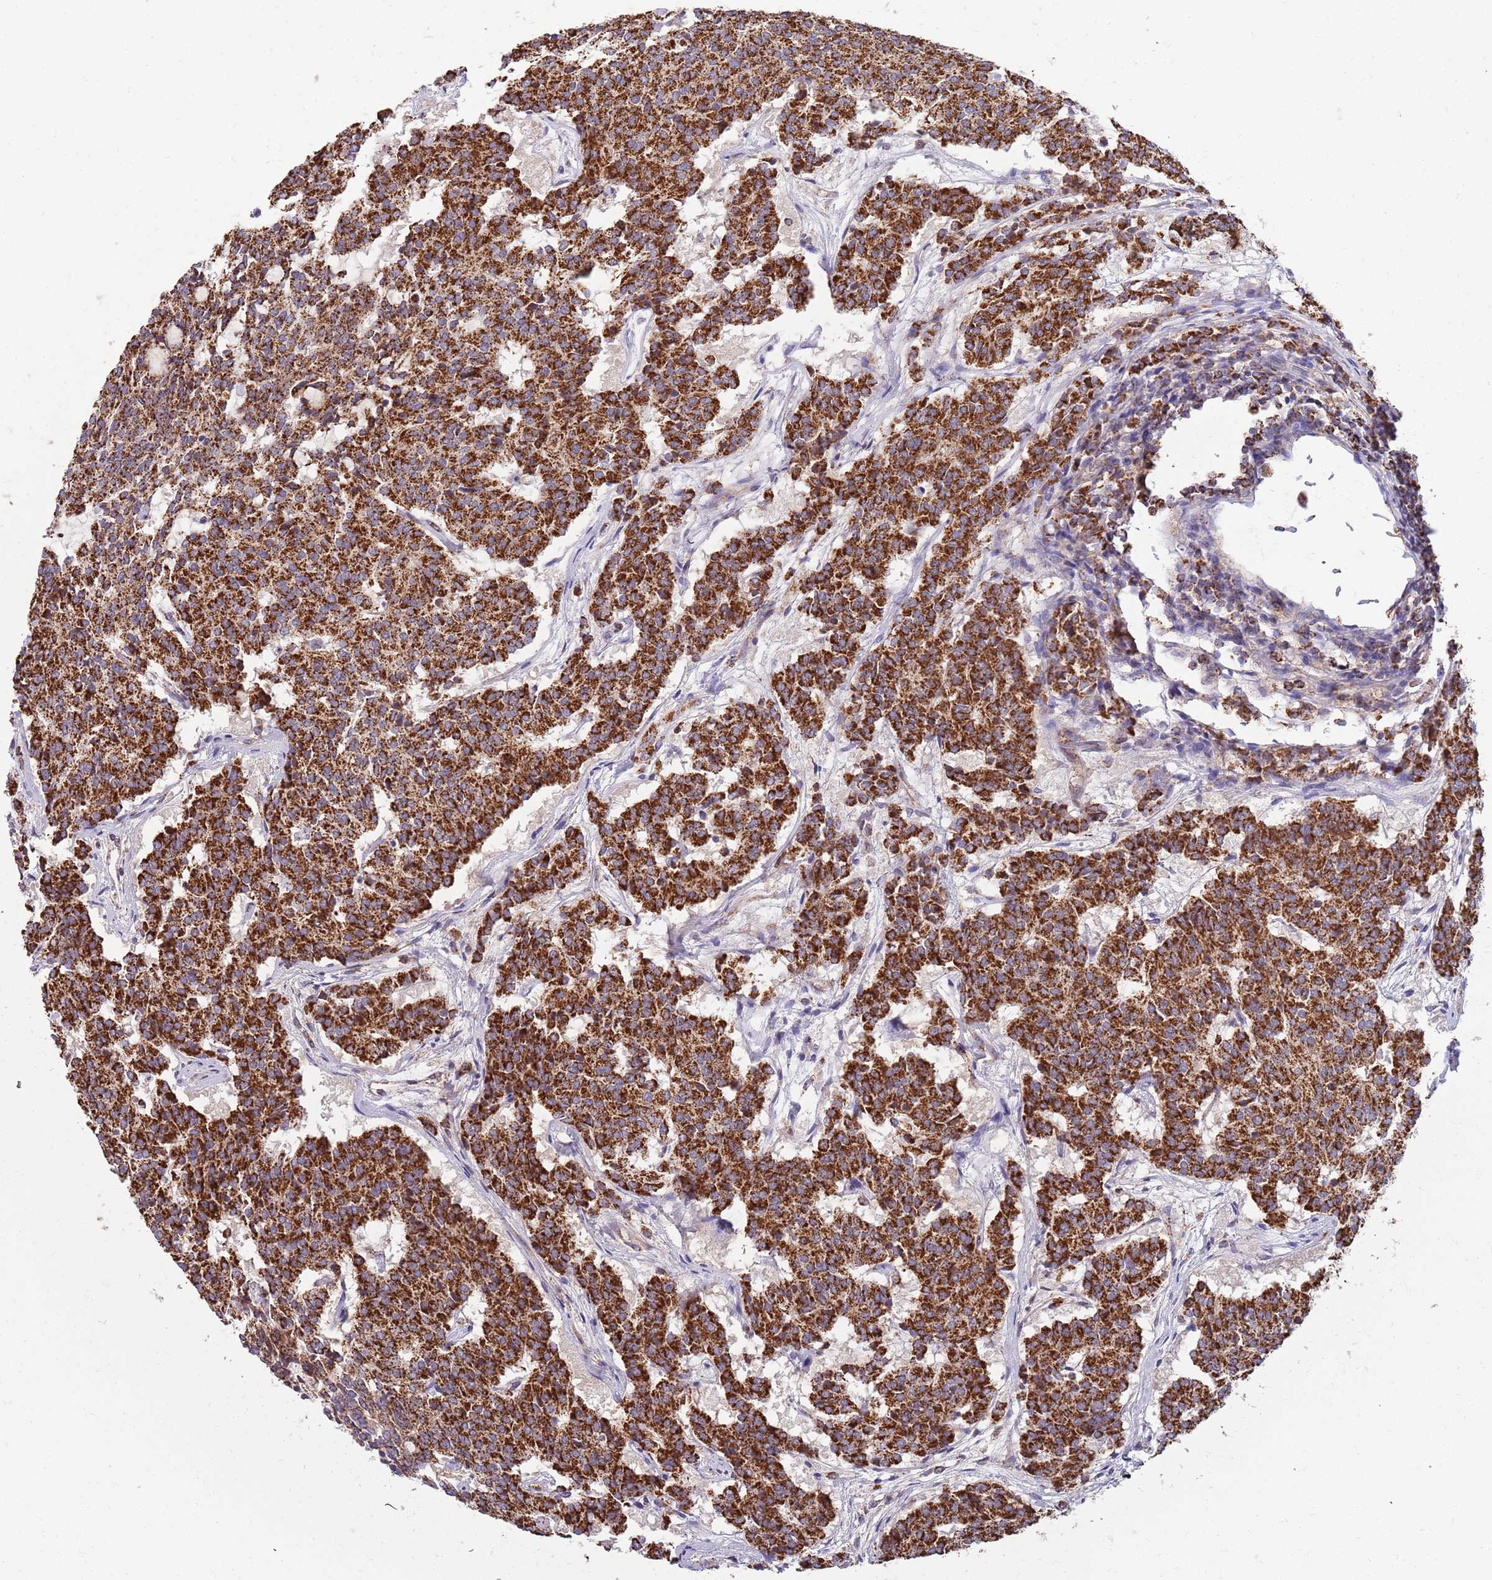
{"staining": {"intensity": "strong", "quantity": ">75%", "location": "cytoplasmic/membranous"}, "tissue": "carcinoid", "cell_type": "Tumor cells", "image_type": "cancer", "snomed": [{"axis": "morphology", "description": "Carcinoid, malignant, NOS"}, {"axis": "topography", "description": "Pancreas"}], "caption": "A photomicrograph showing strong cytoplasmic/membranous staining in about >75% of tumor cells in carcinoid, as visualized by brown immunohistochemical staining.", "gene": "VPS16", "patient": {"sex": "female", "age": 54}}